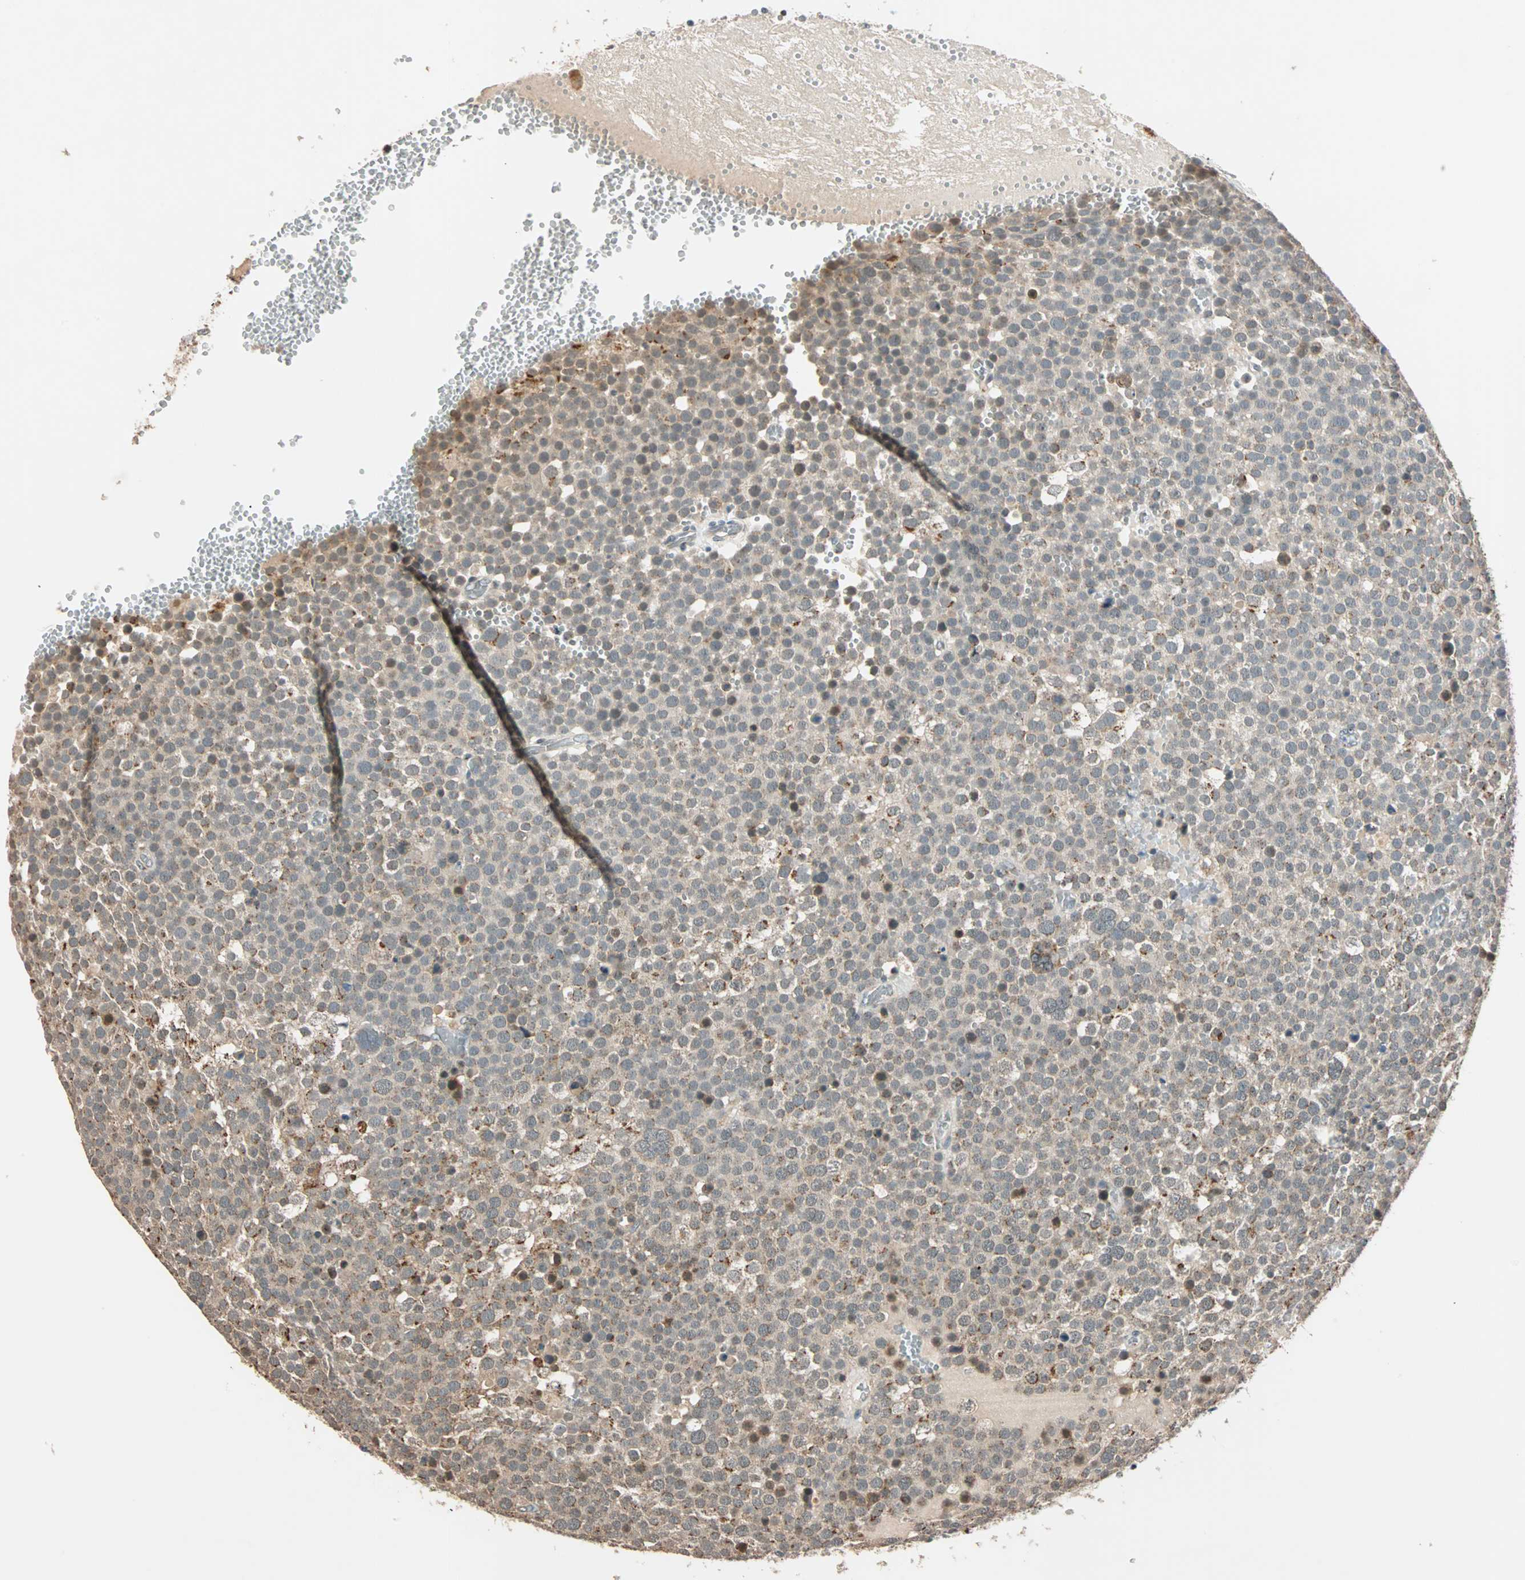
{"staining": {"intensity": "weak", "quantity": "25%-75%", "location": "cytoplasmic/membranous"}, "tissue": "testis cancer", "cell_type": "Tumor cells", "image_type": "cancer", "snomed": [{"axis": "morphology", "description": "Seminoma, NOS"}, {"axis": "topography", "description": "Testis"}], "caption": "Weak cytoplasmic/membranous protein expression is seen in about 25%-75% of tumor cells in testis cancer (seminoma).", "gene": "PRDM2", "patient": {"sex": "male", "age": 71}}